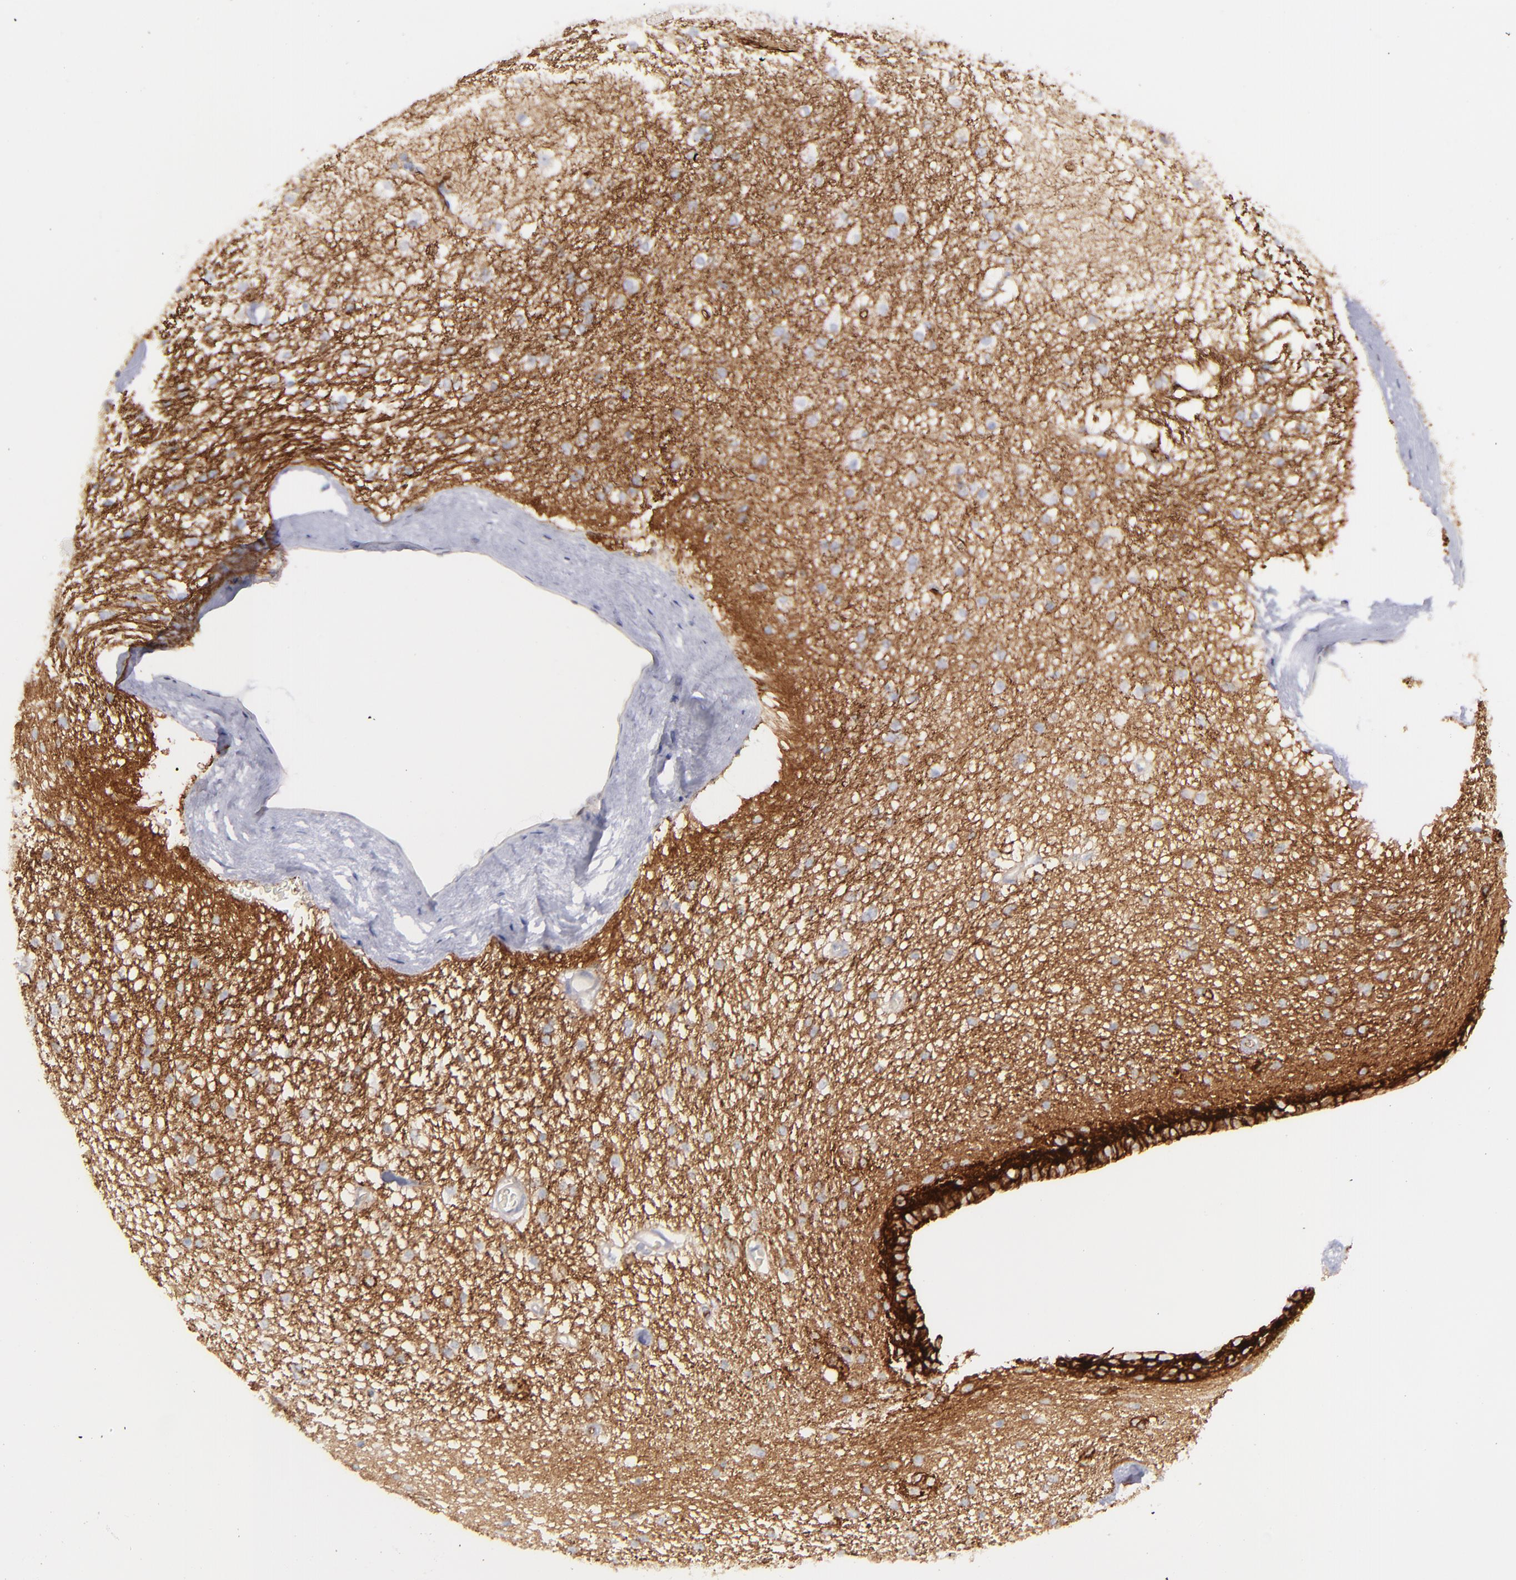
{"staining": {"intensity": "negative", "quantity": "none", "location": "none"}, "tissue": "caudate", "cell_type": "Glial cells", "image_type": "normal", "snomed": [{"axis": "morphology", "description": "Normal tissue, NOS"}, {"axis": "topography", "description": "Lateral ventricle wall"}], "caption": "Caudate was stained to show a protein in brown. There is no significant expression in glial cells. (Stains: DAB IHC with hematoxylin counter stain, Microscopy: brightfield microscopy at high magnification).", "gene": "BSG", "patient": {"sex": "female", "age": 19}}